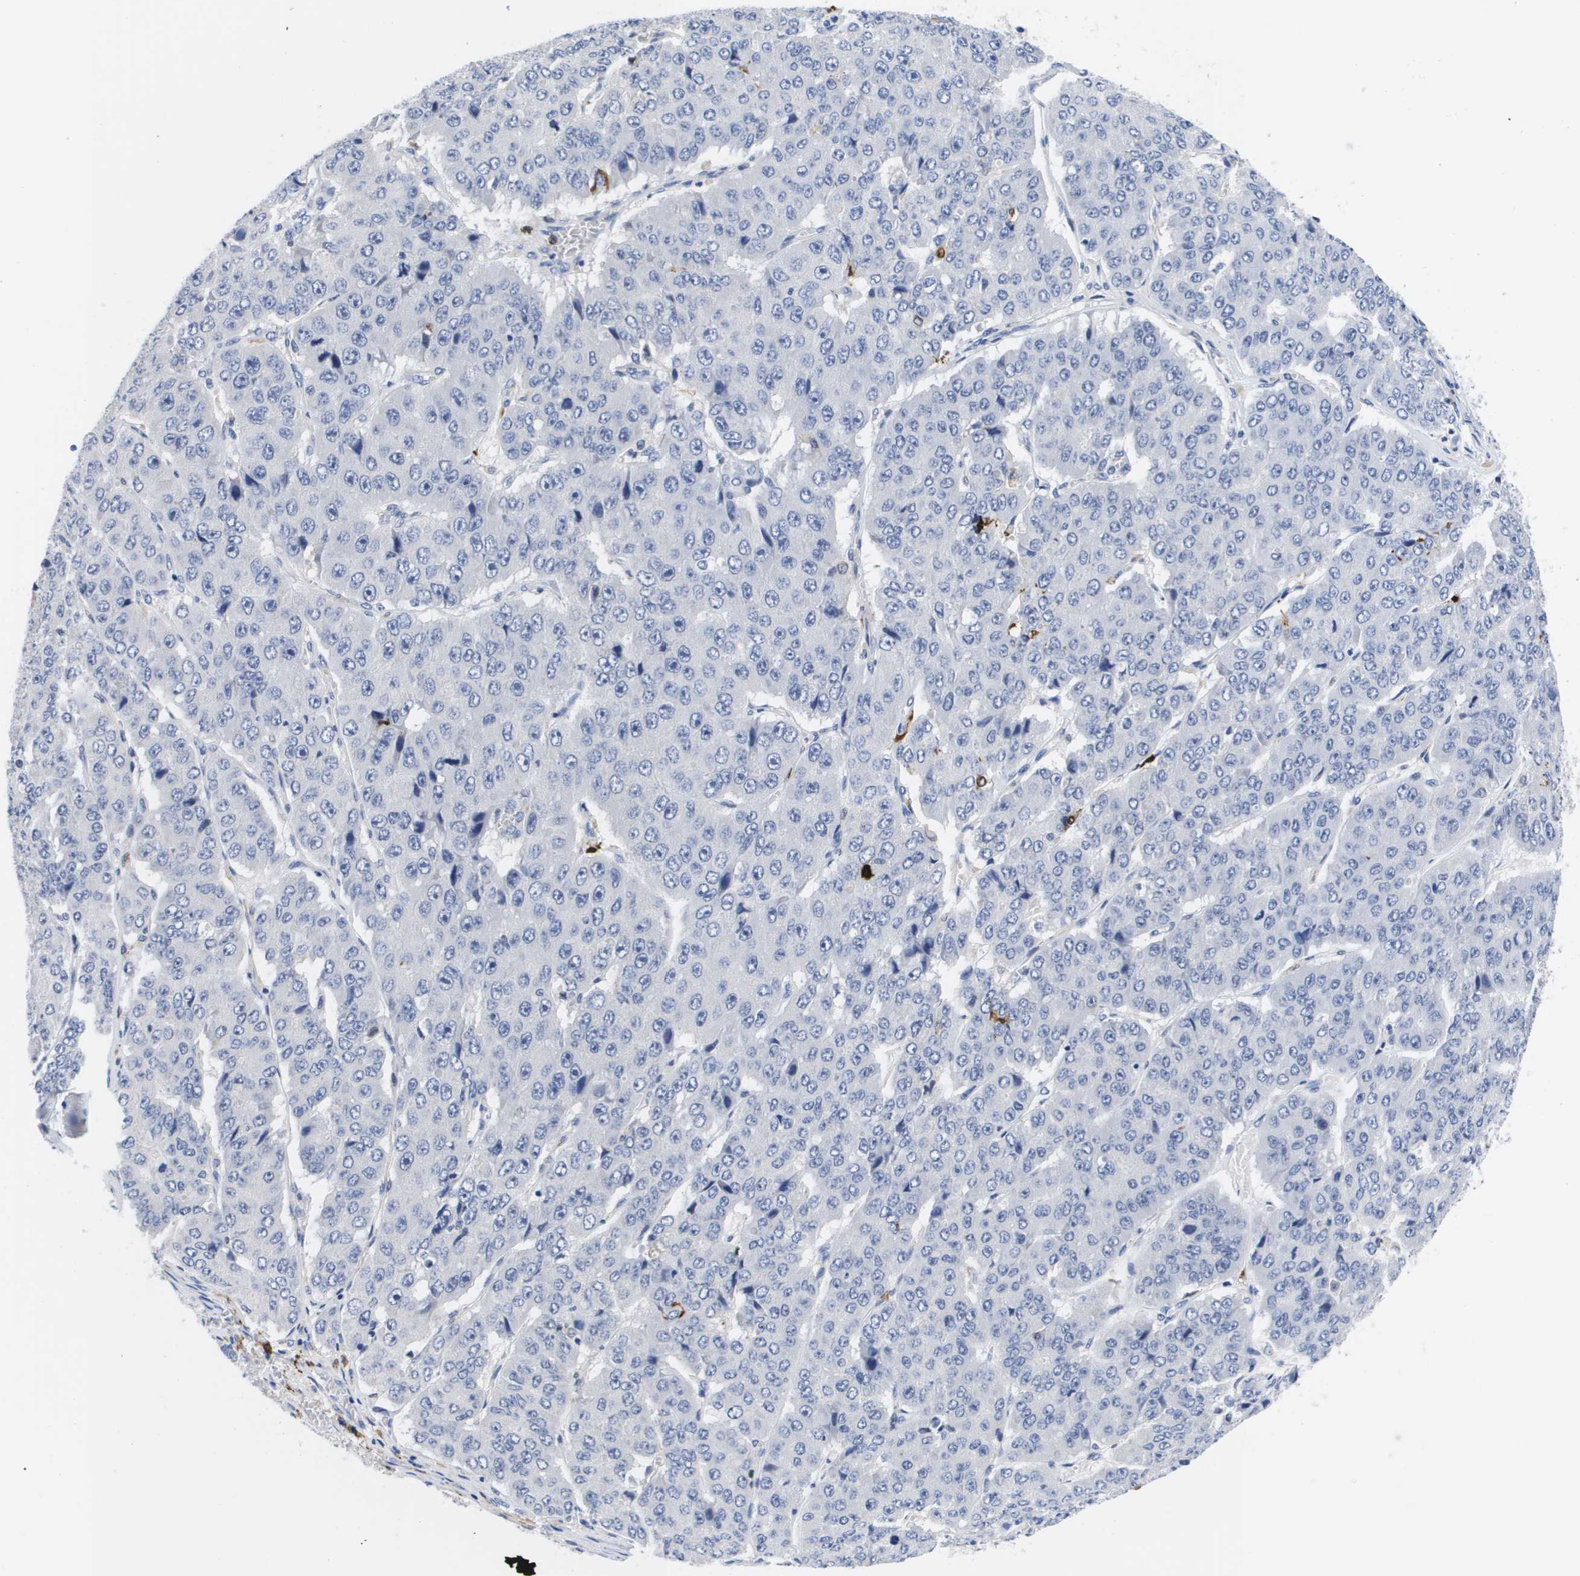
{"staining": {"intensity": "negative", "quantity": "none", "location": "none"}, "tissue": "pancreatic cancer", "cell_type": "Tumor cells", "image_type": "cancer", "snomed": [{"axis": "morphology", "description": "Adenocarcinoma, NOS"}, {"axis": "topography", "description": "Pancreas"}], "caption": "There is no significant positivity in tumor cells of pancreatic cancer. (Immunohistochemistry, brightfield microscopy, high magnification).", "gene": "HMOX1", "patient": {"sex": "male", "age": 50}}